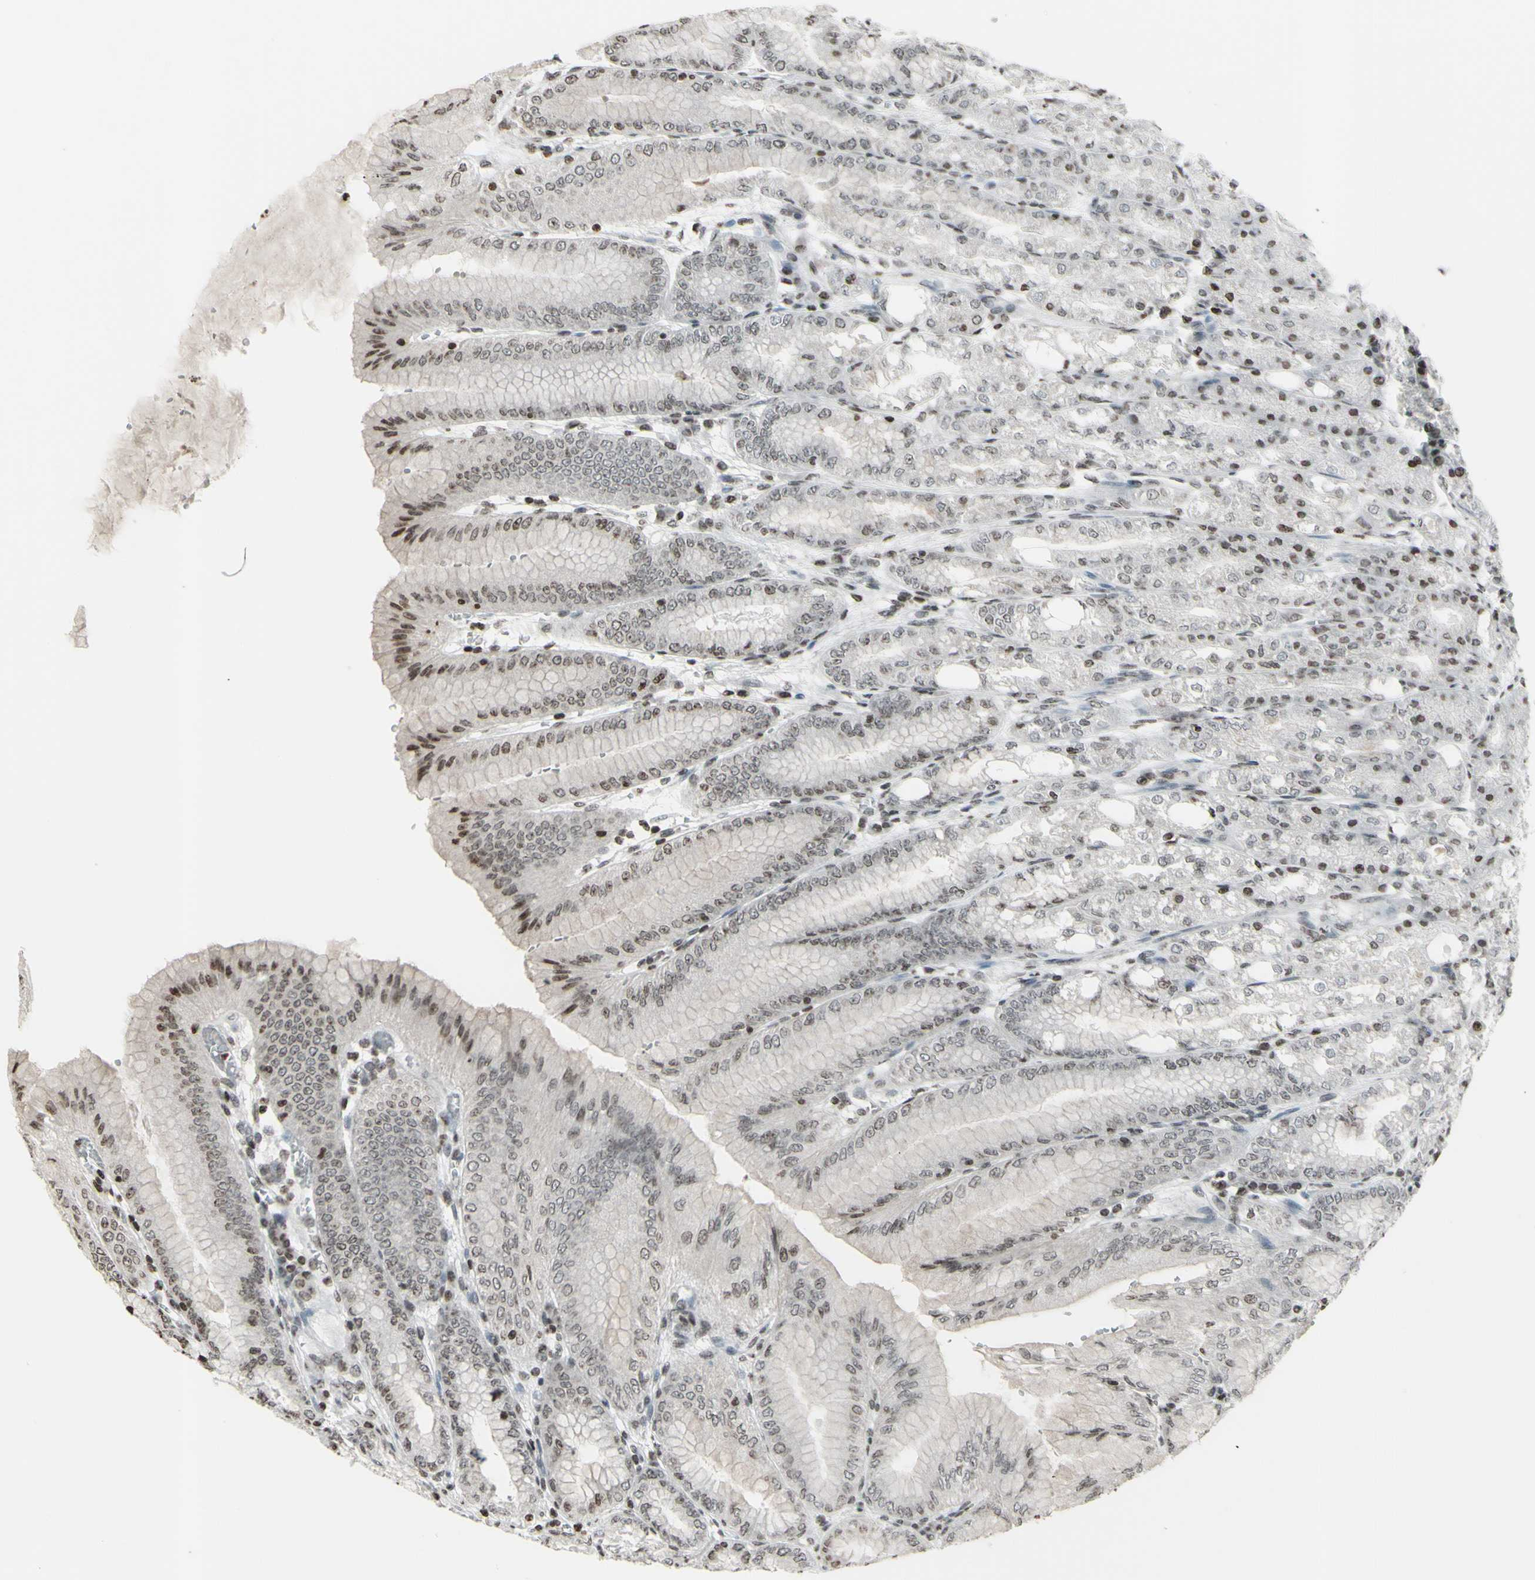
{"staining": {"intensity": "strong", "quantity": "25%-75%", "location": "cytoplasmic/membranous,nuclear"}, "tissue": "stomach", "cell_type": "Glandular cells", "image_type": "normal", "snomed": [{"axis": "morphology", "description": "Normal tissue, NOS"}, {"axis": "topography", "description": "Stomach, lower"}], "caption": "DAB (3,3'-diaminobenzidine) immunohistochemical staining of normal human stomach exhibits strong cytoplasmic/membranous,nuclear protein staining in approximately 25%-75% of glandular cells. The staining was performed using DAB (3,3'-diaminobenzidine), with brown indicating positive protein expression. Nuclei are stained blue with hematoxylin.", "gene": "CD79B", "patient": {"sex": "male", "age": 71}}